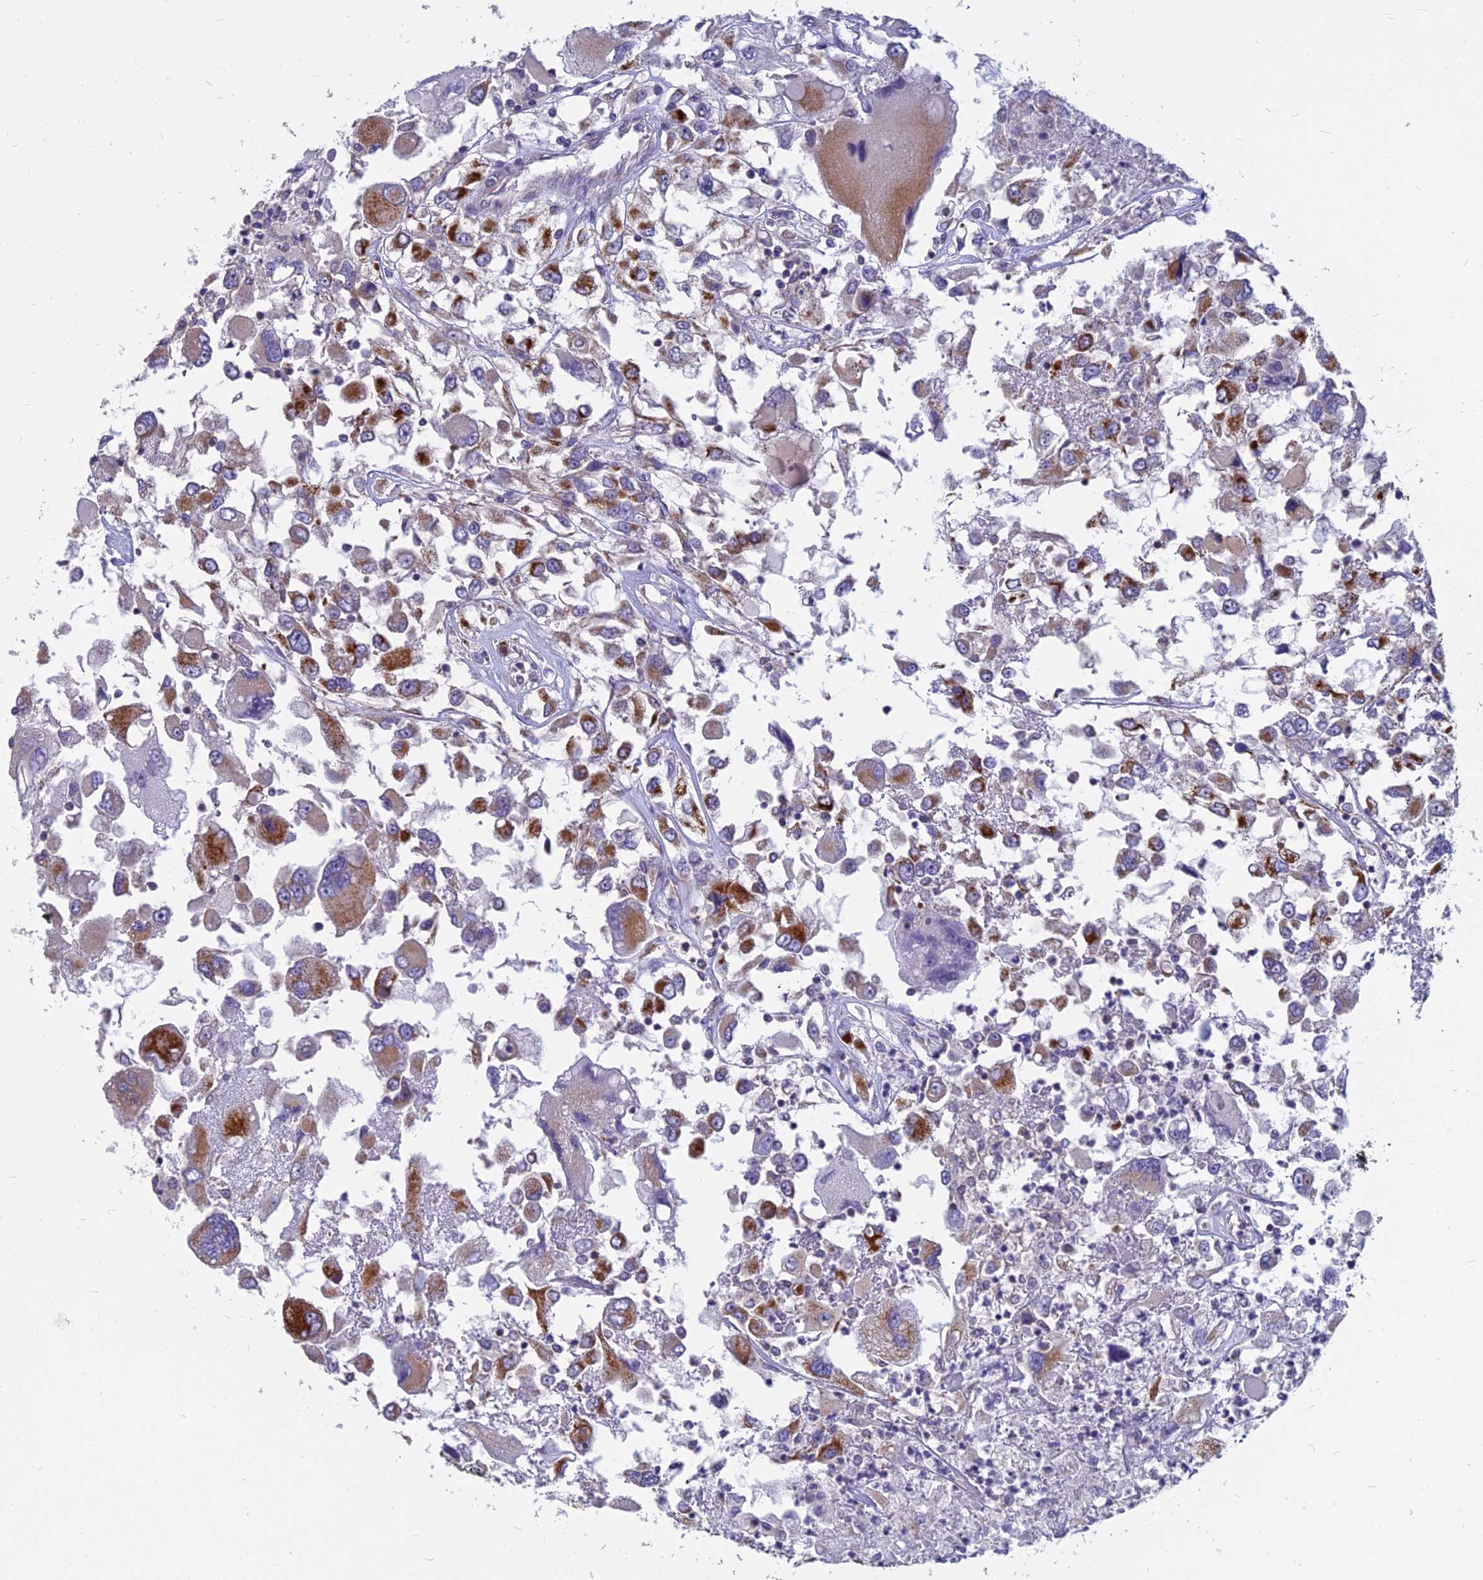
{"staining": {"intensity": "moderate", "quantity": ">75%", "location": "cytoplasmic/membranous"}, "tissue": "renal cancer", "cell_type": "Tumor cells", "image_type": "cancer", "snomed": [{"axis": "morphology", "description": "Adenocarcinoma, NOS"}, {"axis": "topography", "description": "Kidney"}], "caption": "Moderate cytoplasmic/membranous expression for a protein is identified in approximately >75% of tumor cells of adenocarcinoma (renal) using immunohistochemistry.", "gene": "COX20", "patient": {"sex": "female", "age": 52}}